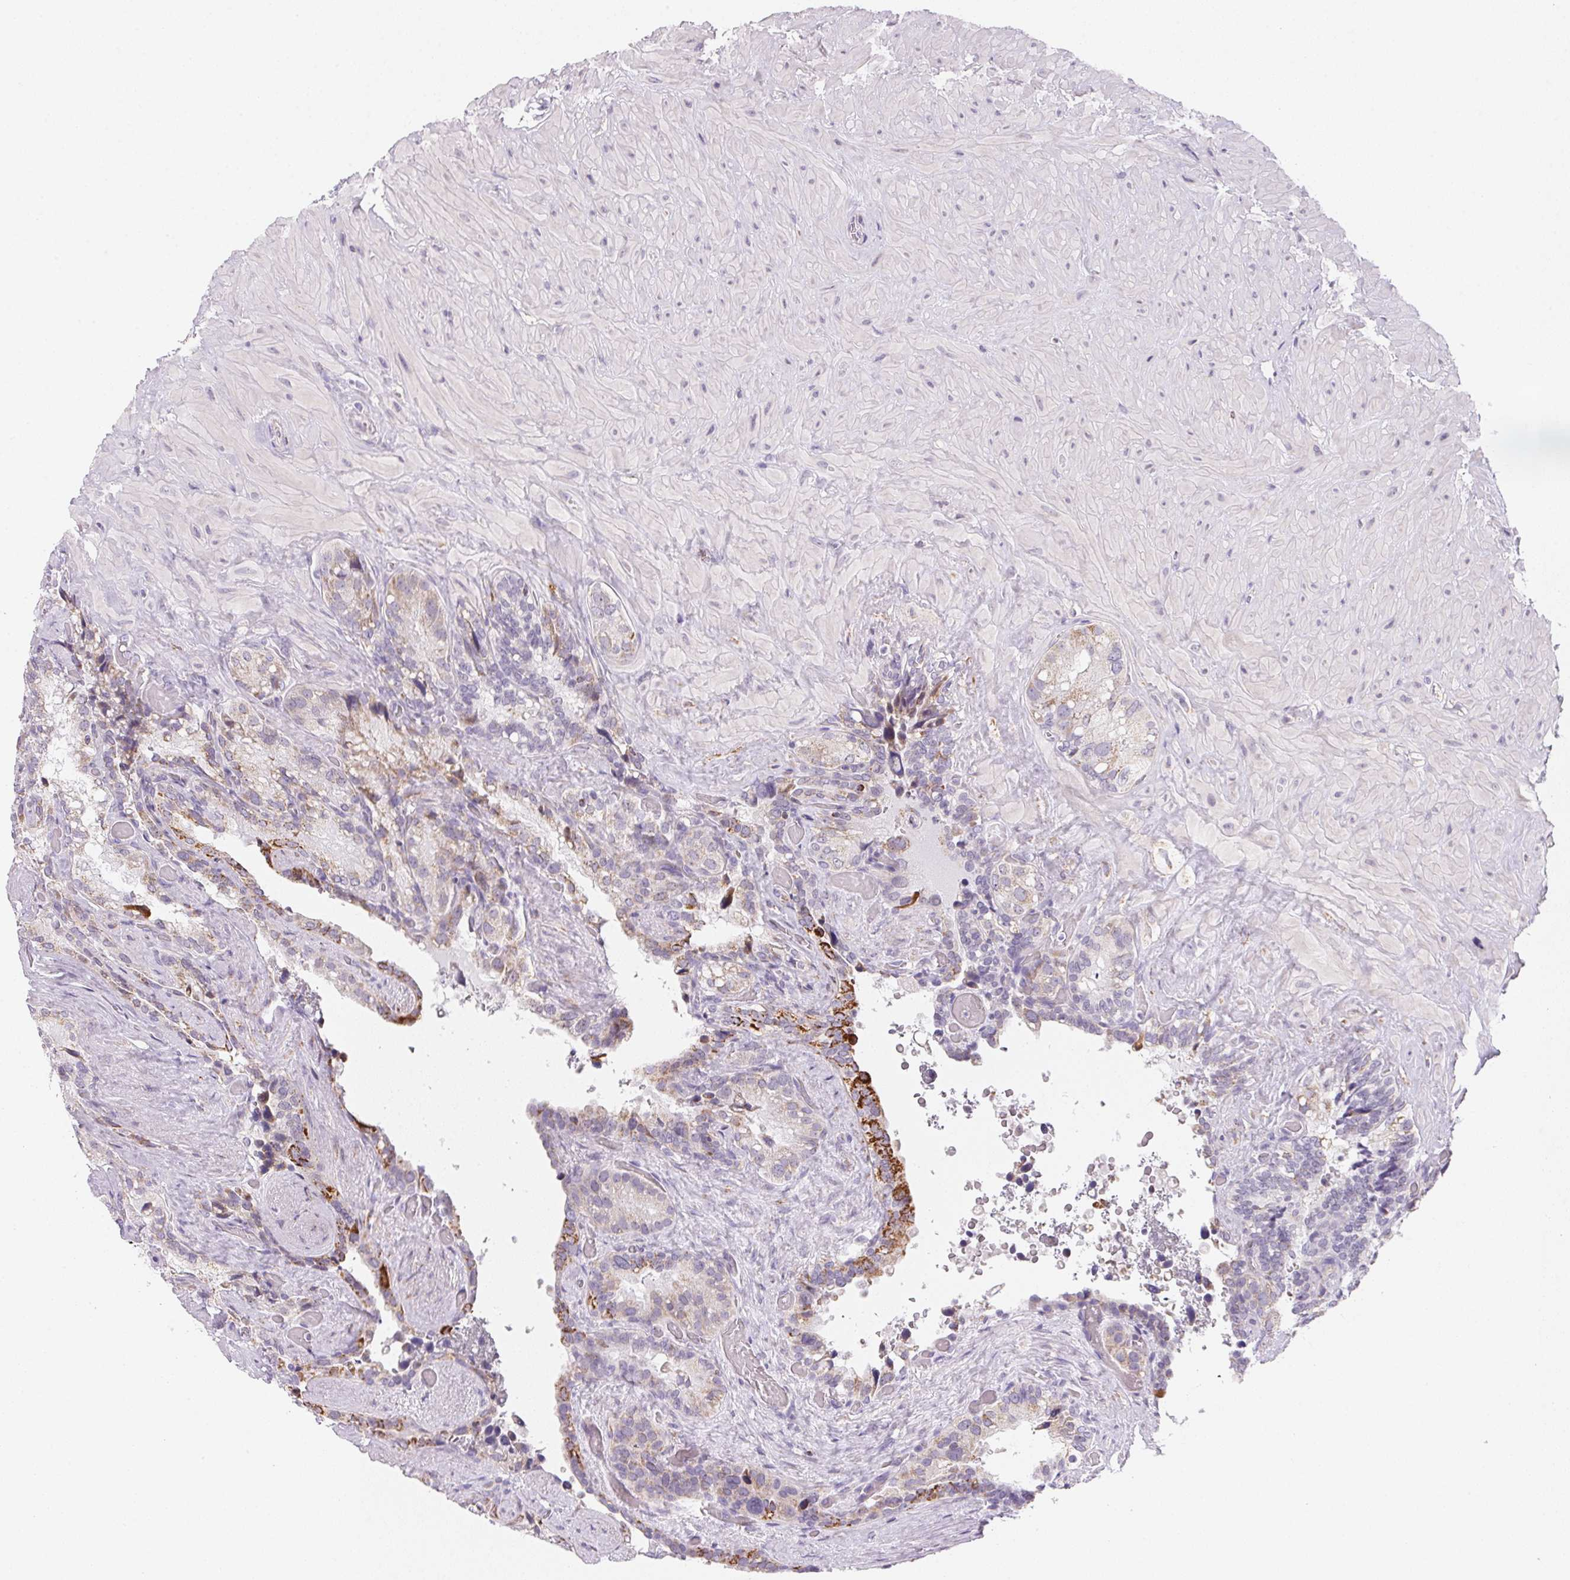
{"staining": {"intensity": "moderate", "quantity": "<25%", "location": "cytoplasmic/membranous"}, "tissue": "seminal vesicle", "cell_type": "Glandular cells", "image_type": "normal", "snomed": [{"axis": "morphology", "description": "Normal tissue, NOS"}, {"axis": "topography", "description": "Seminal veicle"}], "caption": "IHC (DAB) staining of benign seminal vesicle shows moderate cytoplasmic/membranous protein expression in about <25% of glandular cells.", "gene": "GIPC2", "patient": {"sex": "male", "age": 60}}